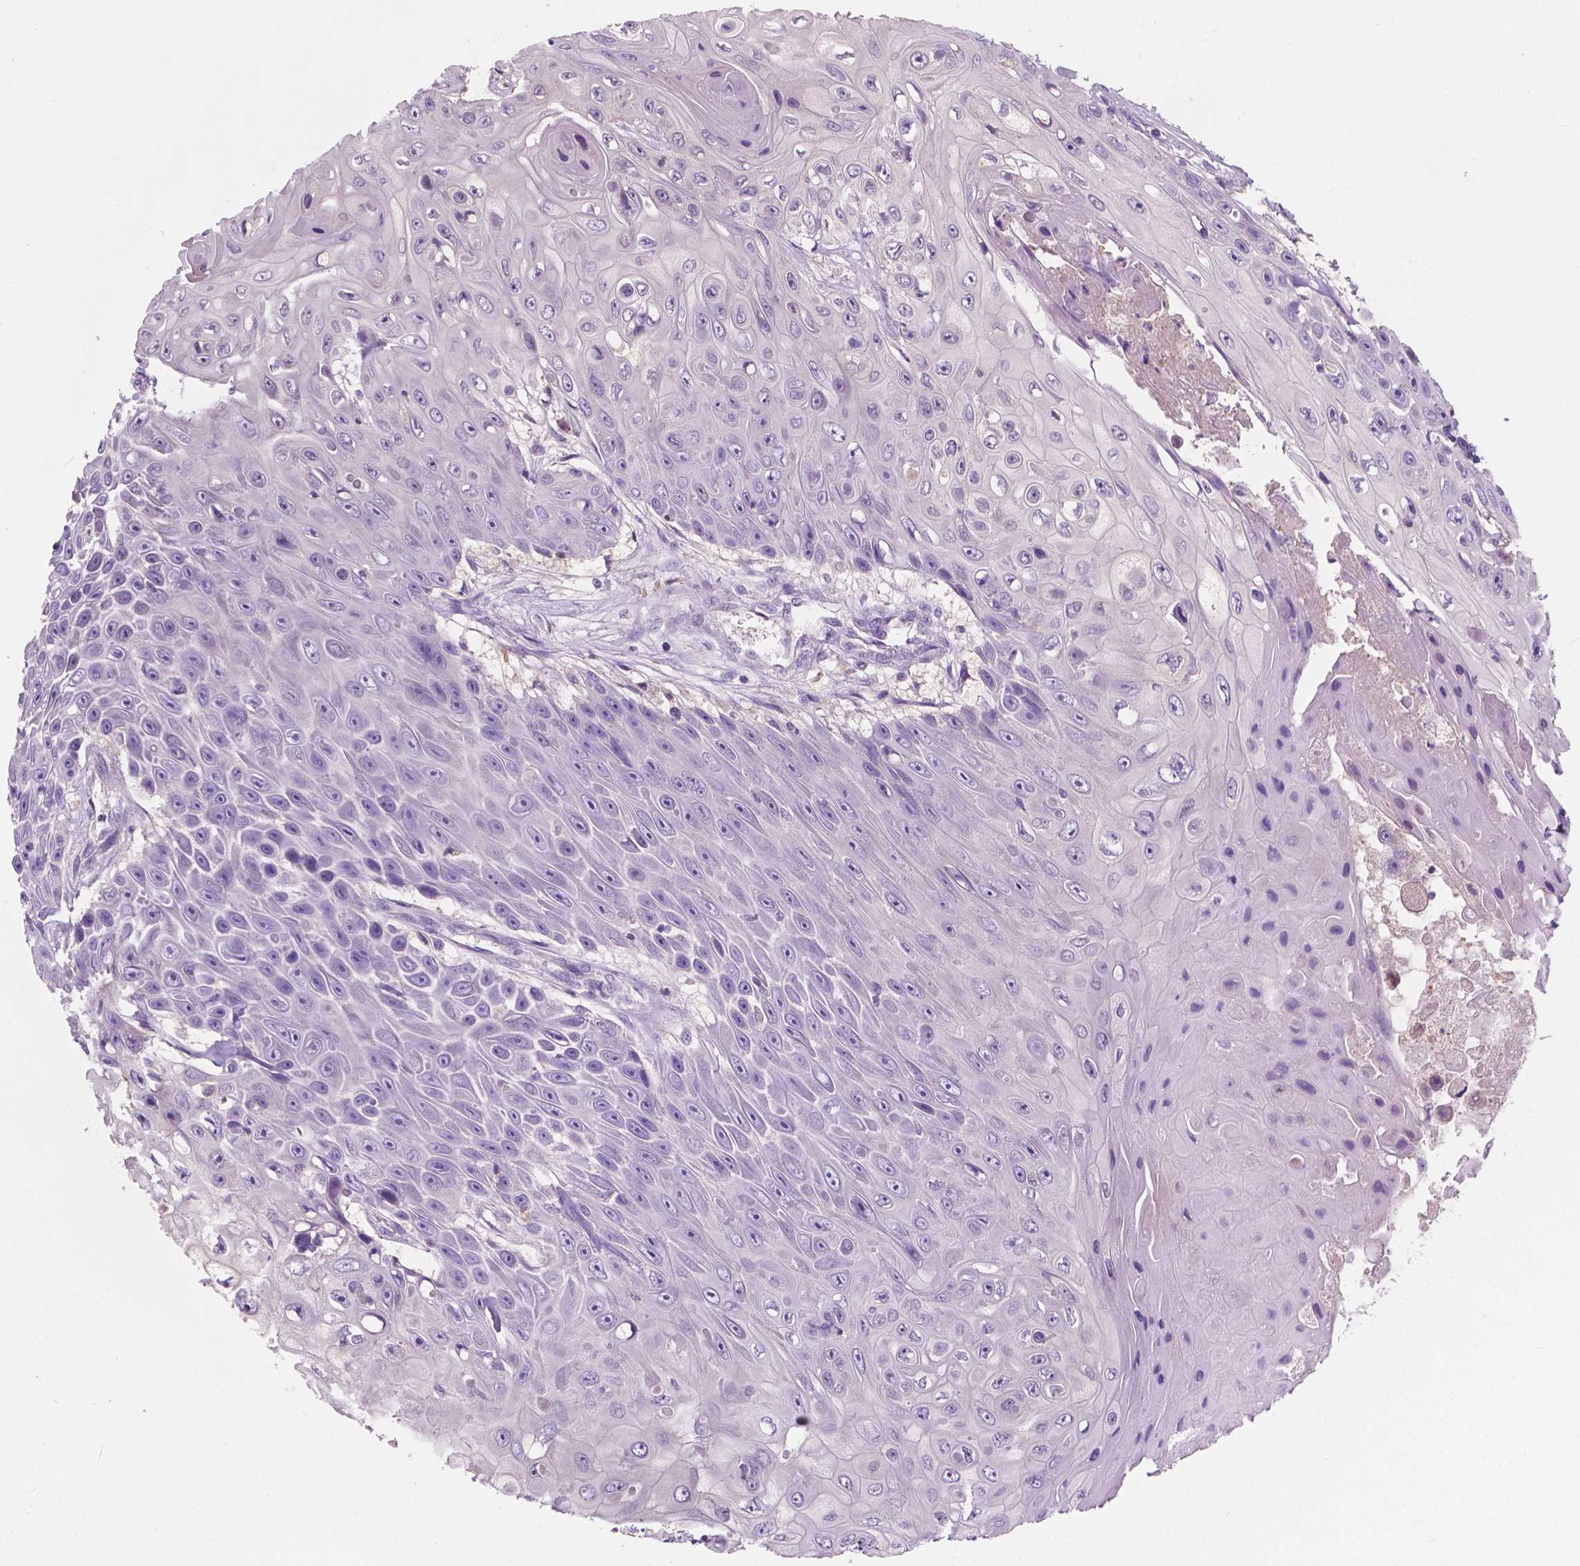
{"staining": {"intensity": "negative", "quantity": "none", "location": "none"}, "tissue": "skin cancer", "cell_type": "Tumor cells", "image_type": "cancer", "snomed": [{"axis": "morphology", "description": "Squamous cell carcinoma, NOS"}, {"axis": "topography", "description": "Skin"}], "caption": "Immunohistochemical staining of squamous cell carcinoma (skin) demonstrates no significant positivity in tumor cells. (Immunohistochemistry, brightfield microscopy, high magnification).", "gene": "SEMA4A", "patient": {"sex": "male", "age": 82}}